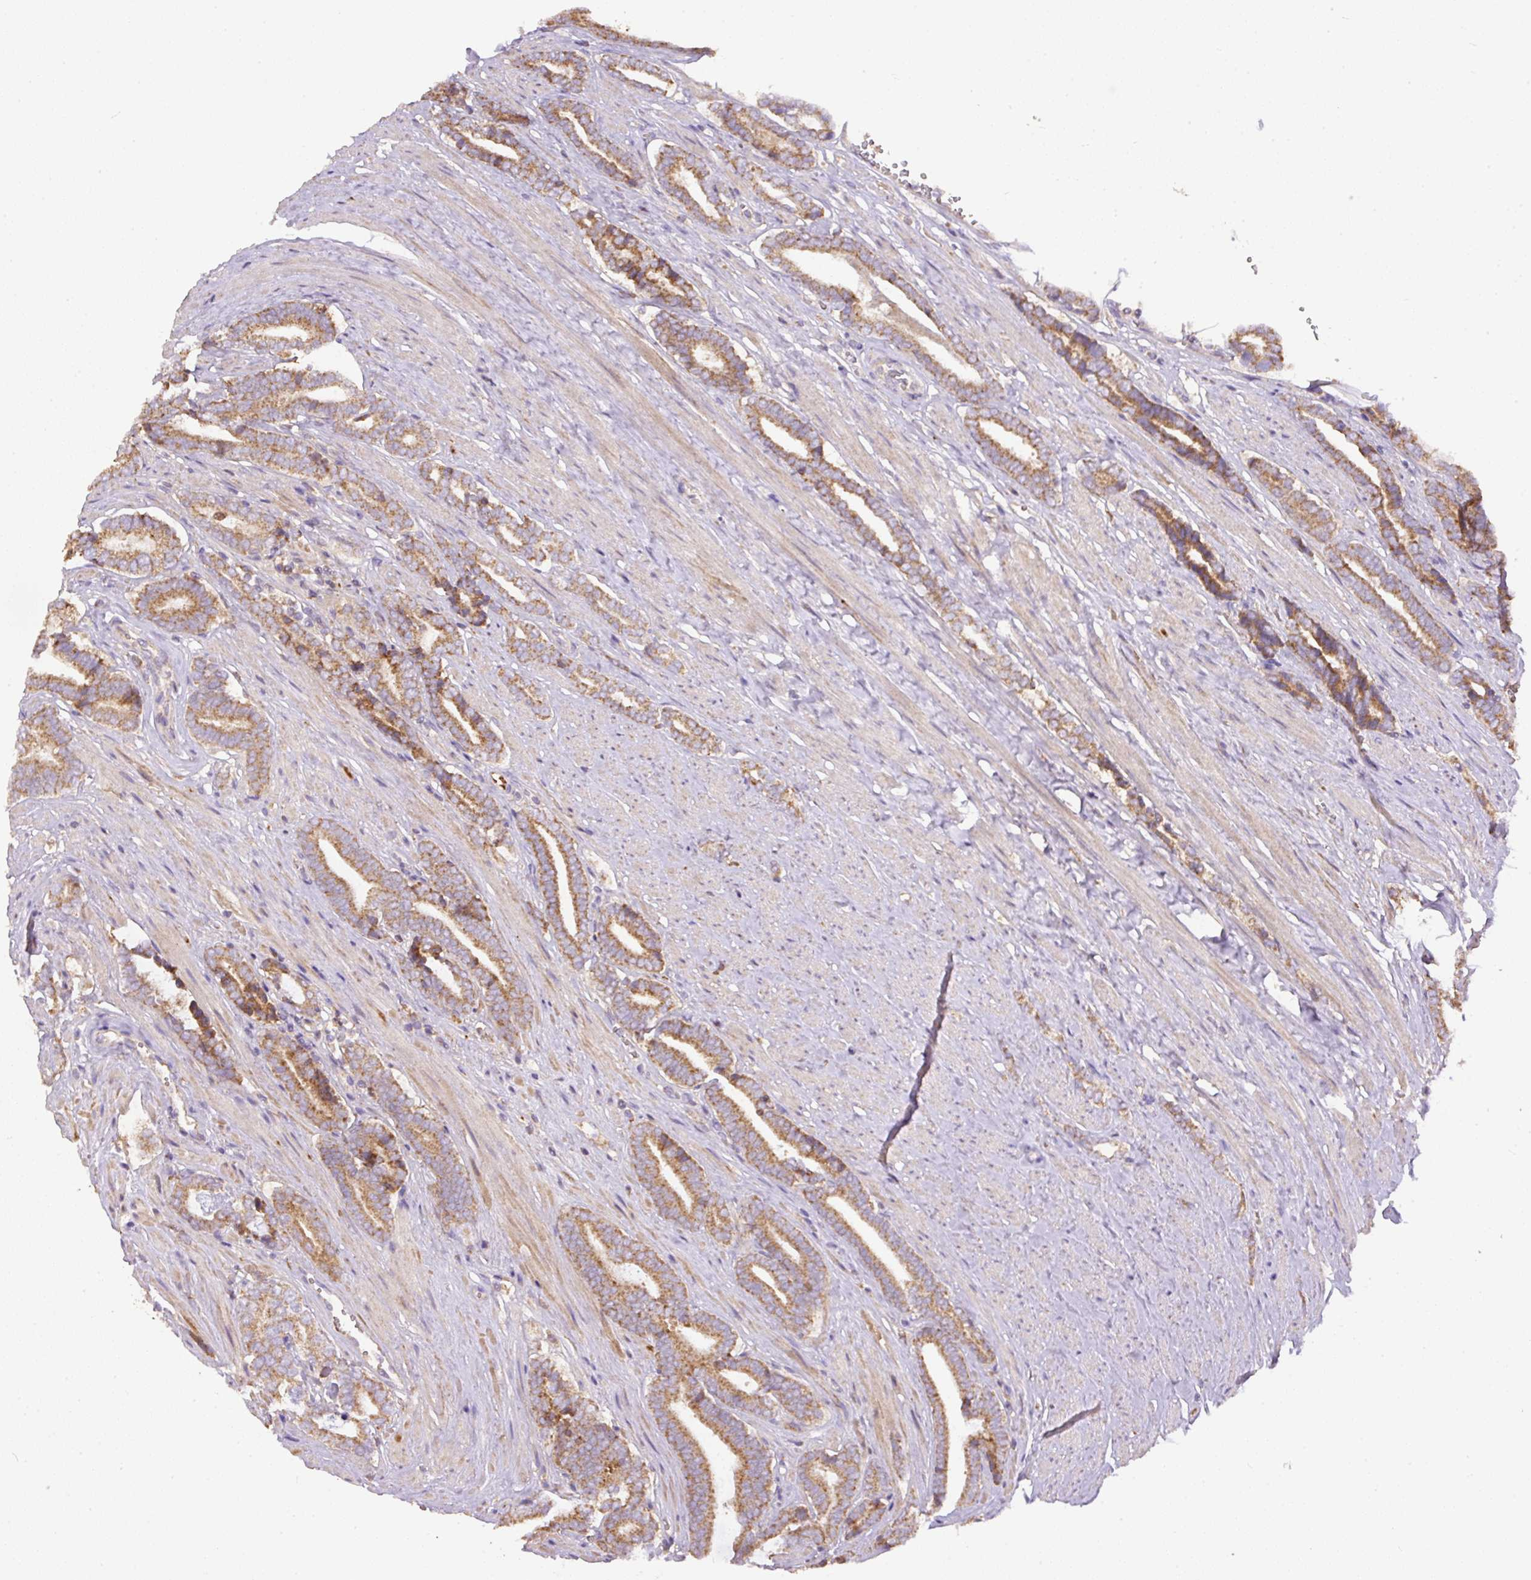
{"staining": {"intensity": "moderate", "quantity": ">75%", "location": "cytoplasmic/membranous"}, "tissue": "prostate cancer", "cell_type": "Tumor cells", "image_type": "cancer", "snomed": [{"axis": "morphology", "description": "Adenocarcinoma, NOS"}, {"axis": "topography", "description": "Prostate and seminal vesicle, NOS"}], "caption": "High-magnification brightfield microscopy of prostate cancer (adenocarcinoma) stained with DAB (brown) and counterstained with hematoxylin (blue). tumor cells exhibit moderate cytoplasmic/membranous staining is present in about>75% of cells.", "gene": "DAPK1", "patient": {"sex": "male", "age": 76}}